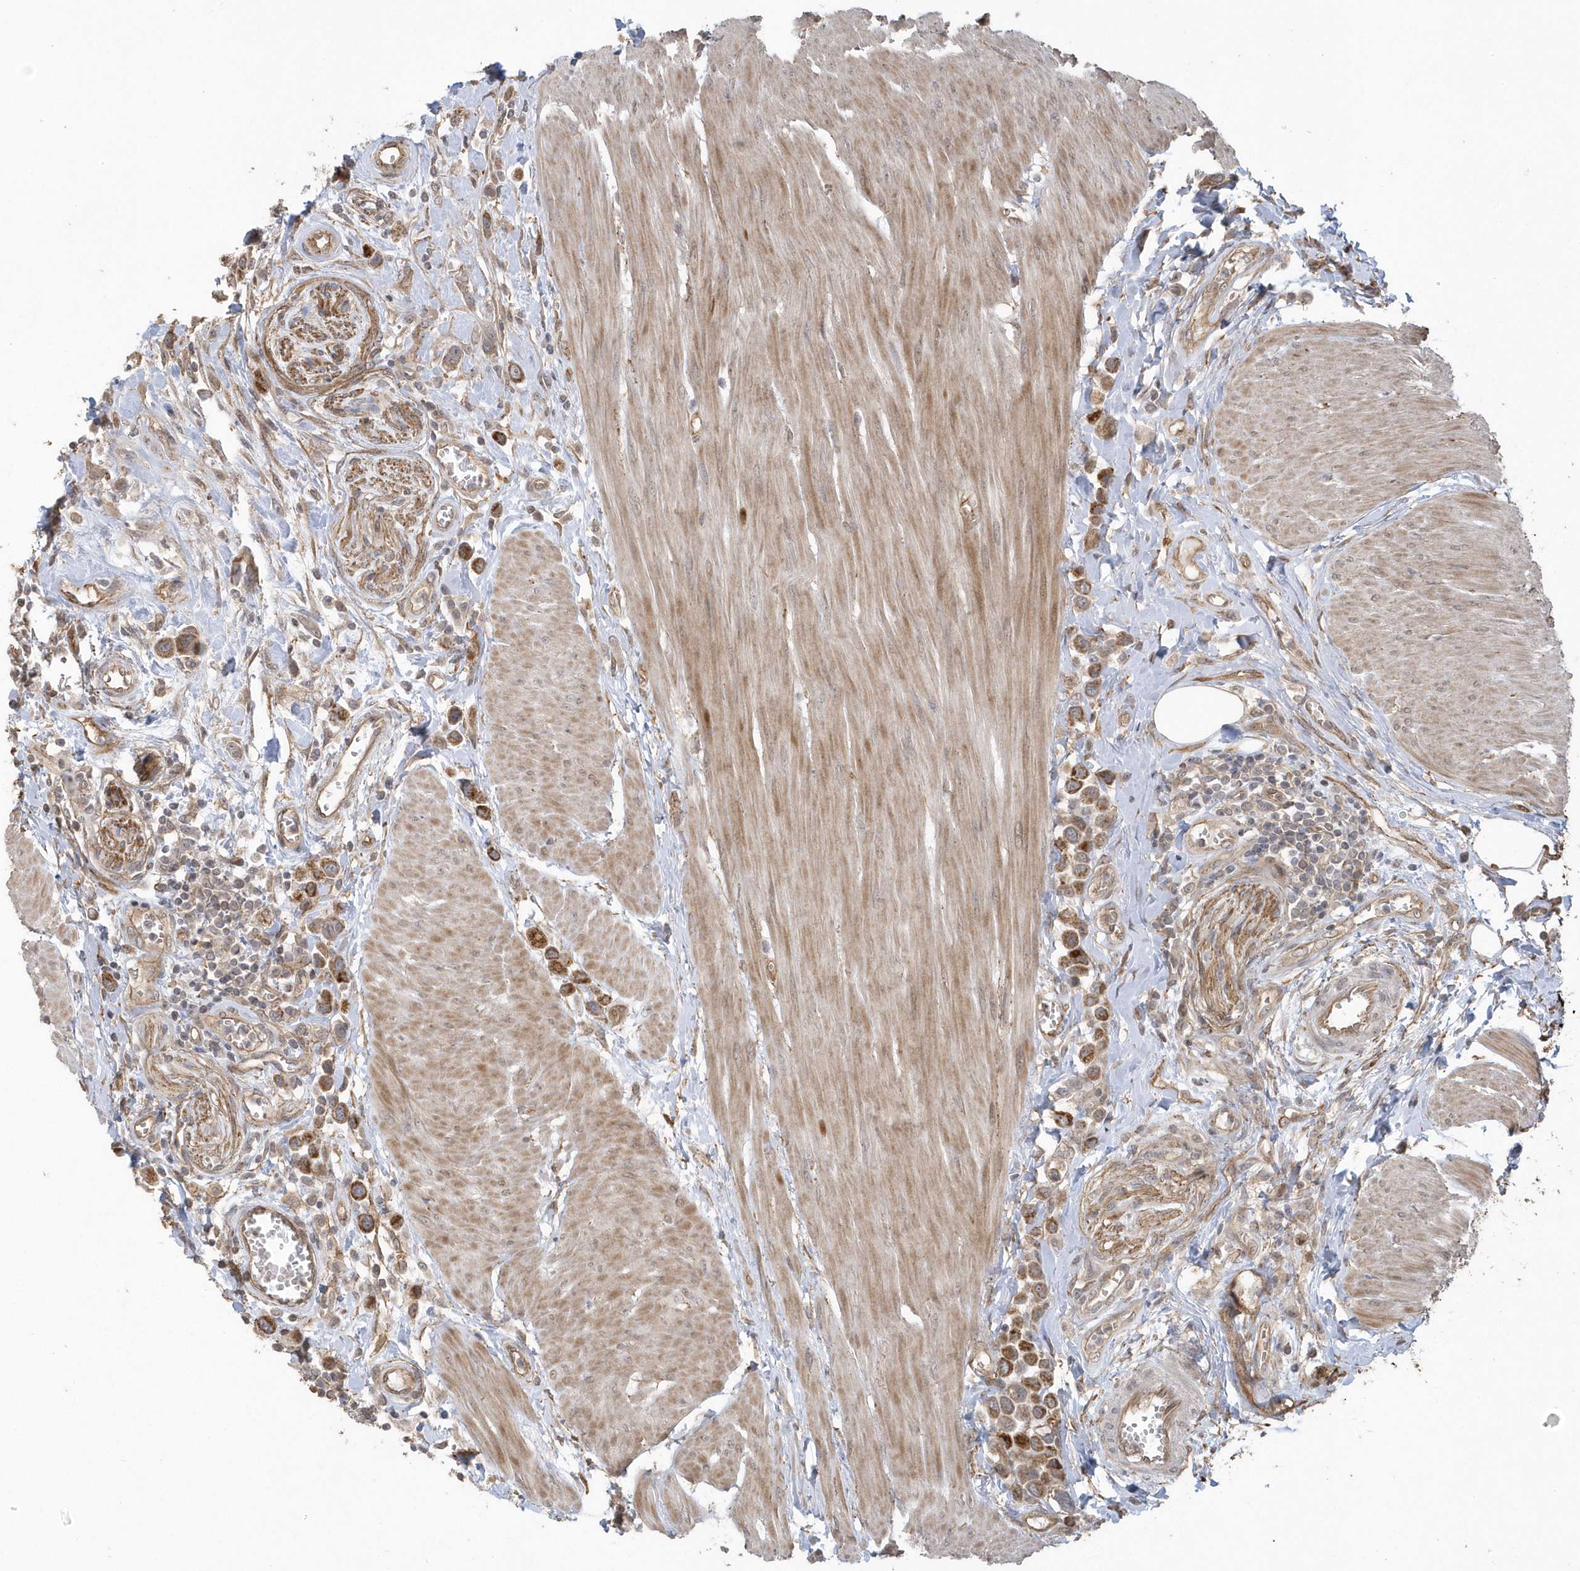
{"staining": {"intensity": "strong", "quantity": ">75%", "location": "cytoplasmic/membranous"}, "tissue": "urothelial cancer", "cell_type": "Tumor cells", "image_type": "cancer", "snomed": [{"axis": "morphology", "description": "Urothelial carcinoma, High grade"}, {"axis": "topography", "description": "Urinary bladder"}], "caption": "Urothelial carcinoma (high-grade) stained with immunohistochemistry (IHC) exhibits strong cytoplasmic/membranous staining in about >75% of tumor cells. (IHC, brightfield microscopy, high magnification).", "gene": "HERPUD1", "patient": {"sex": "male", "age": 50}}